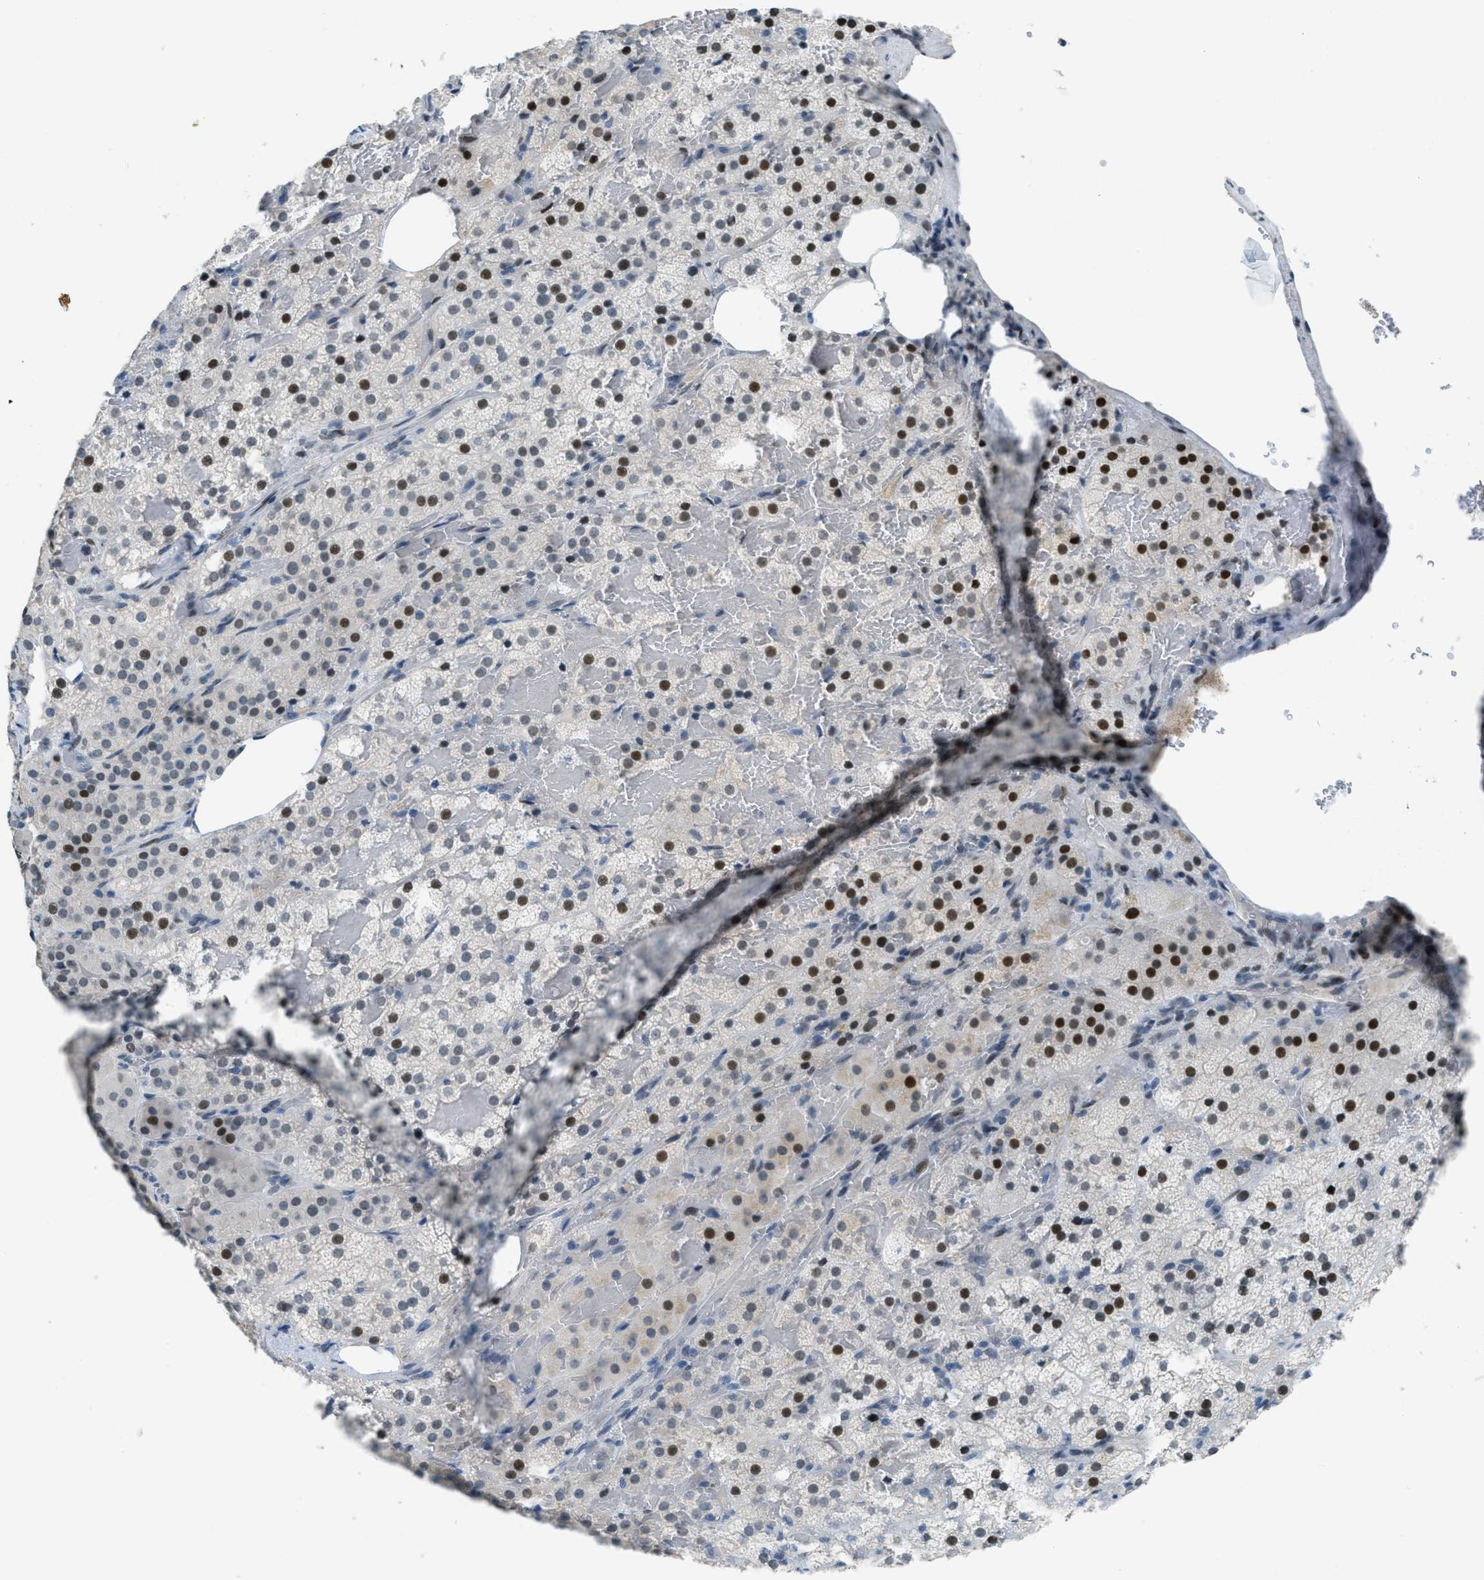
{"staining": {"intensity": "moderate", "quantity": "<25%", "location": "nuclear"}, "tissue": "adrenal gland", "cell_type": "Glandular cells", "image_type": "normal", "snomed": [{"axis": "morphology", "description": "Normal tissue, NOS"}, {"axis": "topography", "description": "Adrenal gland"}], "caption": "Protein staining displays moderate nuclear expression in approximately <25% of glandular cells in unremarkable adrenal gland.", "gene": "TTC13", "patient": {"sex": "female", "age": 59}}